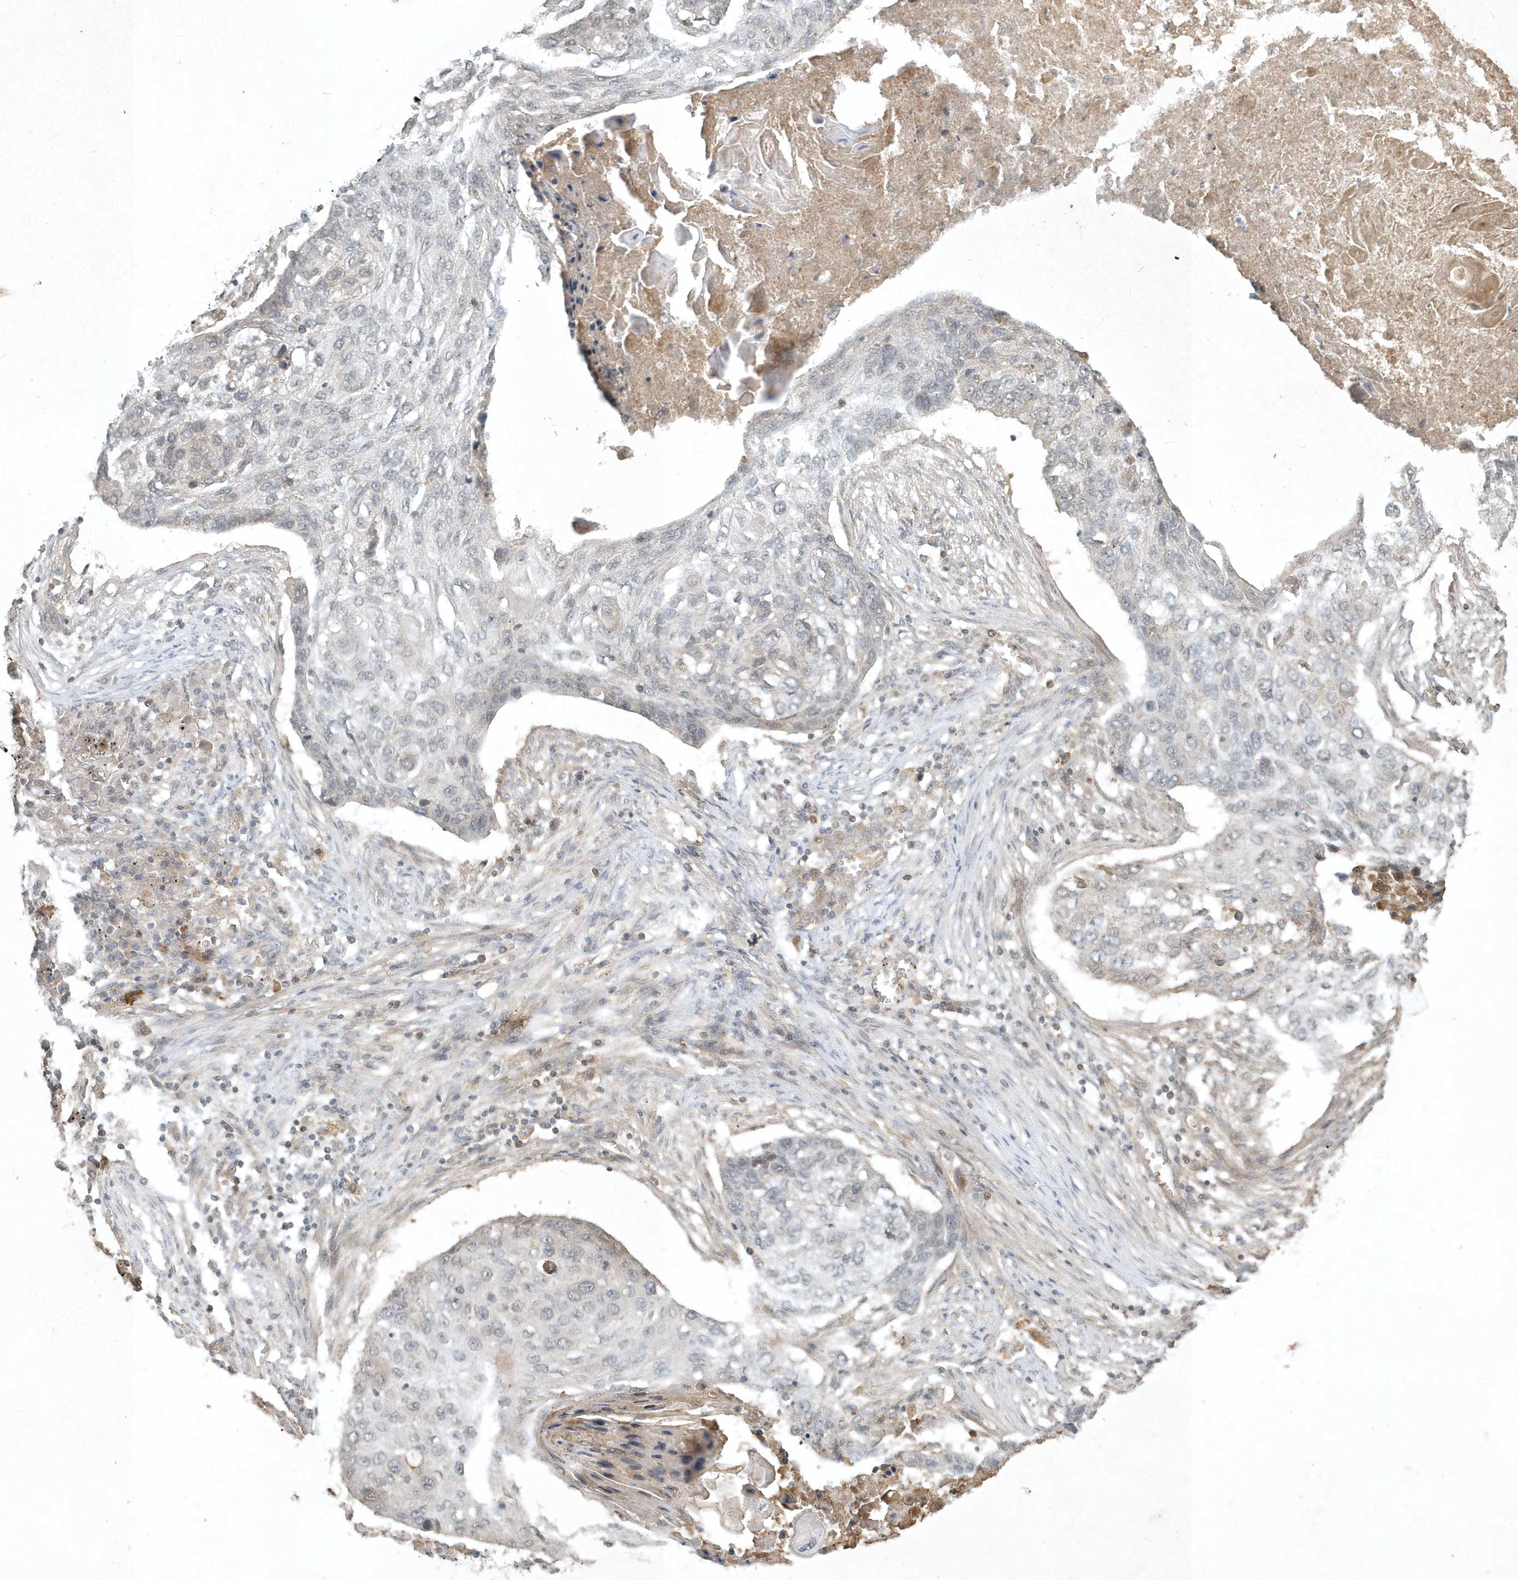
{"staining": {"intensity": "negative", "quantity": "none", "location": "none"}, "tissue": "lung cancer", "cell_type": "Tumor cells", "image_type": "cancer", "snomed": [{"axis": "morphology", "description": "Squamous cell carcinoma, NOS"}, {"axis": "topography", "description": "Lung"}], "caption": "Immunohistochemistry micrograph of human lung cancer (squamous cell carcinoma) stained for a protein (brown), which shows no staining in tumor cells.", "gene": "TNFAIP6", "patient": {"sex": "female", "age": 63}}